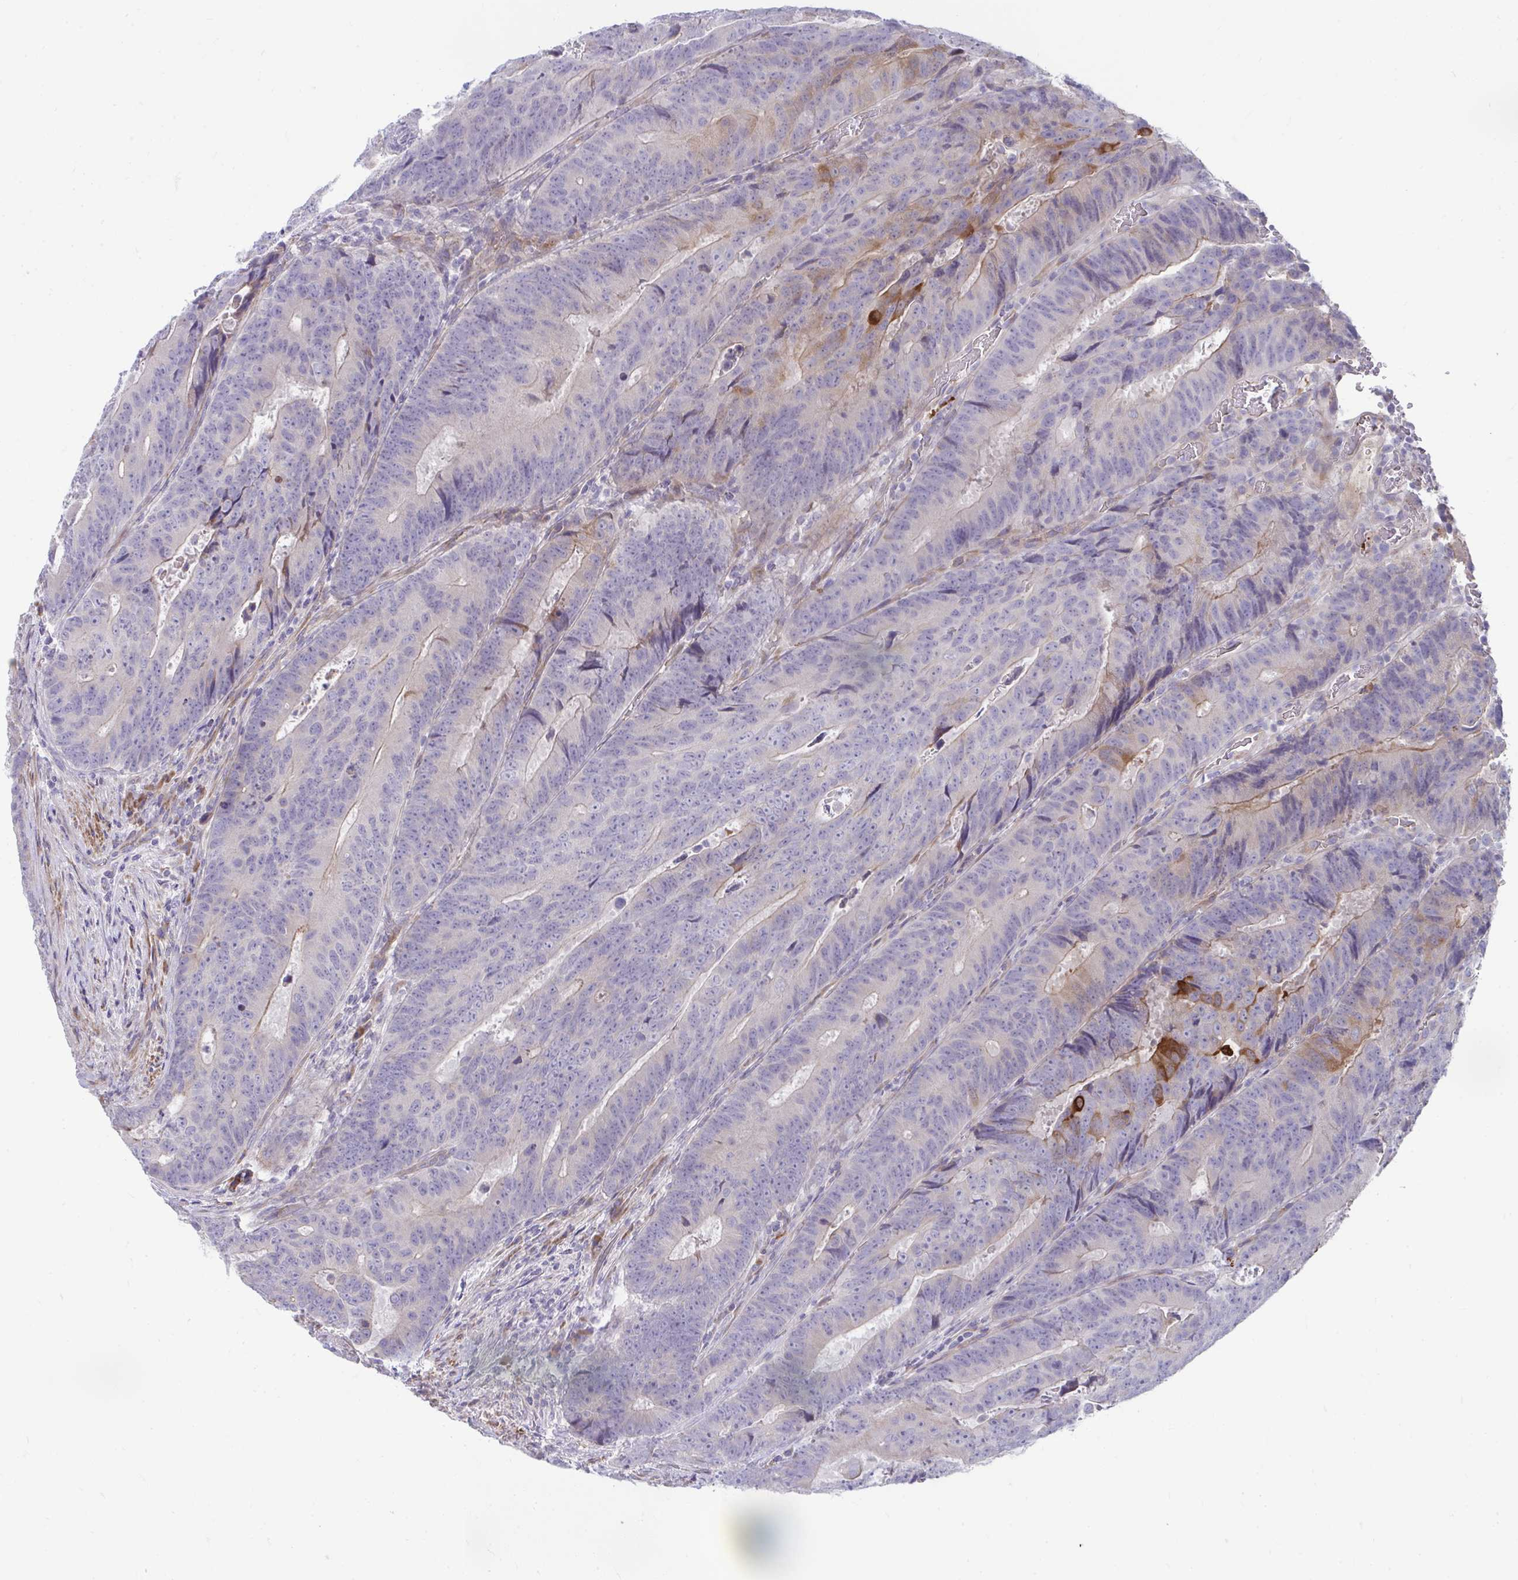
{"staining": {"intensity": "strong", "quantity": "<25%", "location": "cytoplasmic/membranous"}, "tissue": "colorectal cancer", "cell_type": "Tumor cells", "image_type": "cancer", "snomed": [{"axis": "morphology", "description": "Adenocarcinoma, NOS"}, {"axis": "topography", "description": "Colon"}], "caption": "An IHC histopathology image of neoplastic tissue is shown. Protein staining in brown shows strong cytoplasmic/membranous positivity in colorectal cancer (adenocarcinoma) within tumor cells.", "gene": "PIGZ", "patient": {"sex": "female", "age": 48}}